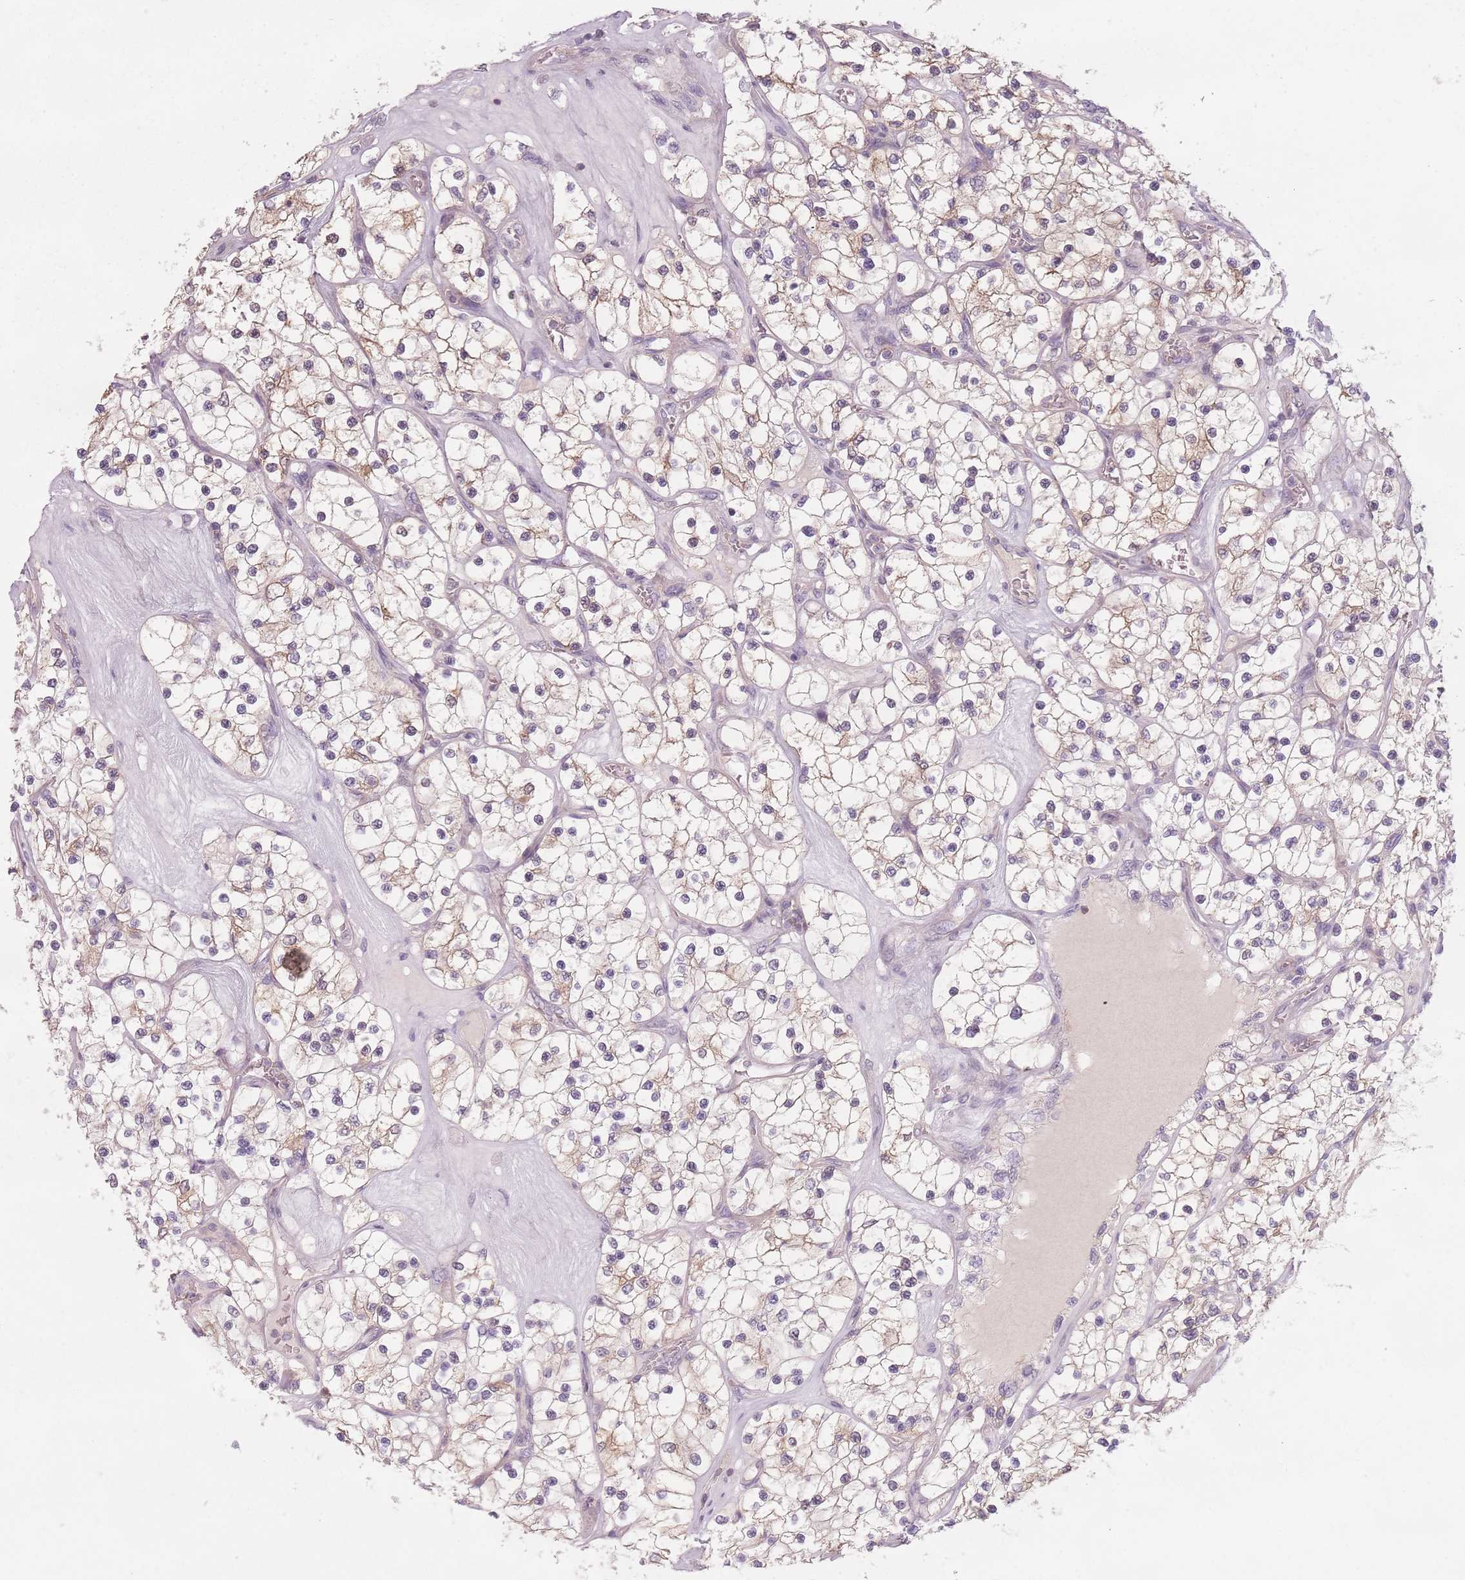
{"staining": {"intensity": "weak", "quantity": "<25%", "location": "cytoplasmic/membranous"}, "tissue": "renal cancer", "cell_type": "Tumor cells", "image_type": "cancer", "snomed": [{"axis": "morphology", "description": "Adenocarcinoma, NOS"}, {"axis": "topography", "description": "Kidney"}], "caption": "Tumor cells are negative for protein expression in human renal adenocarcinoma.", "gene": "NT5DC2", "patient": {"sex": "female", "age": 69}}